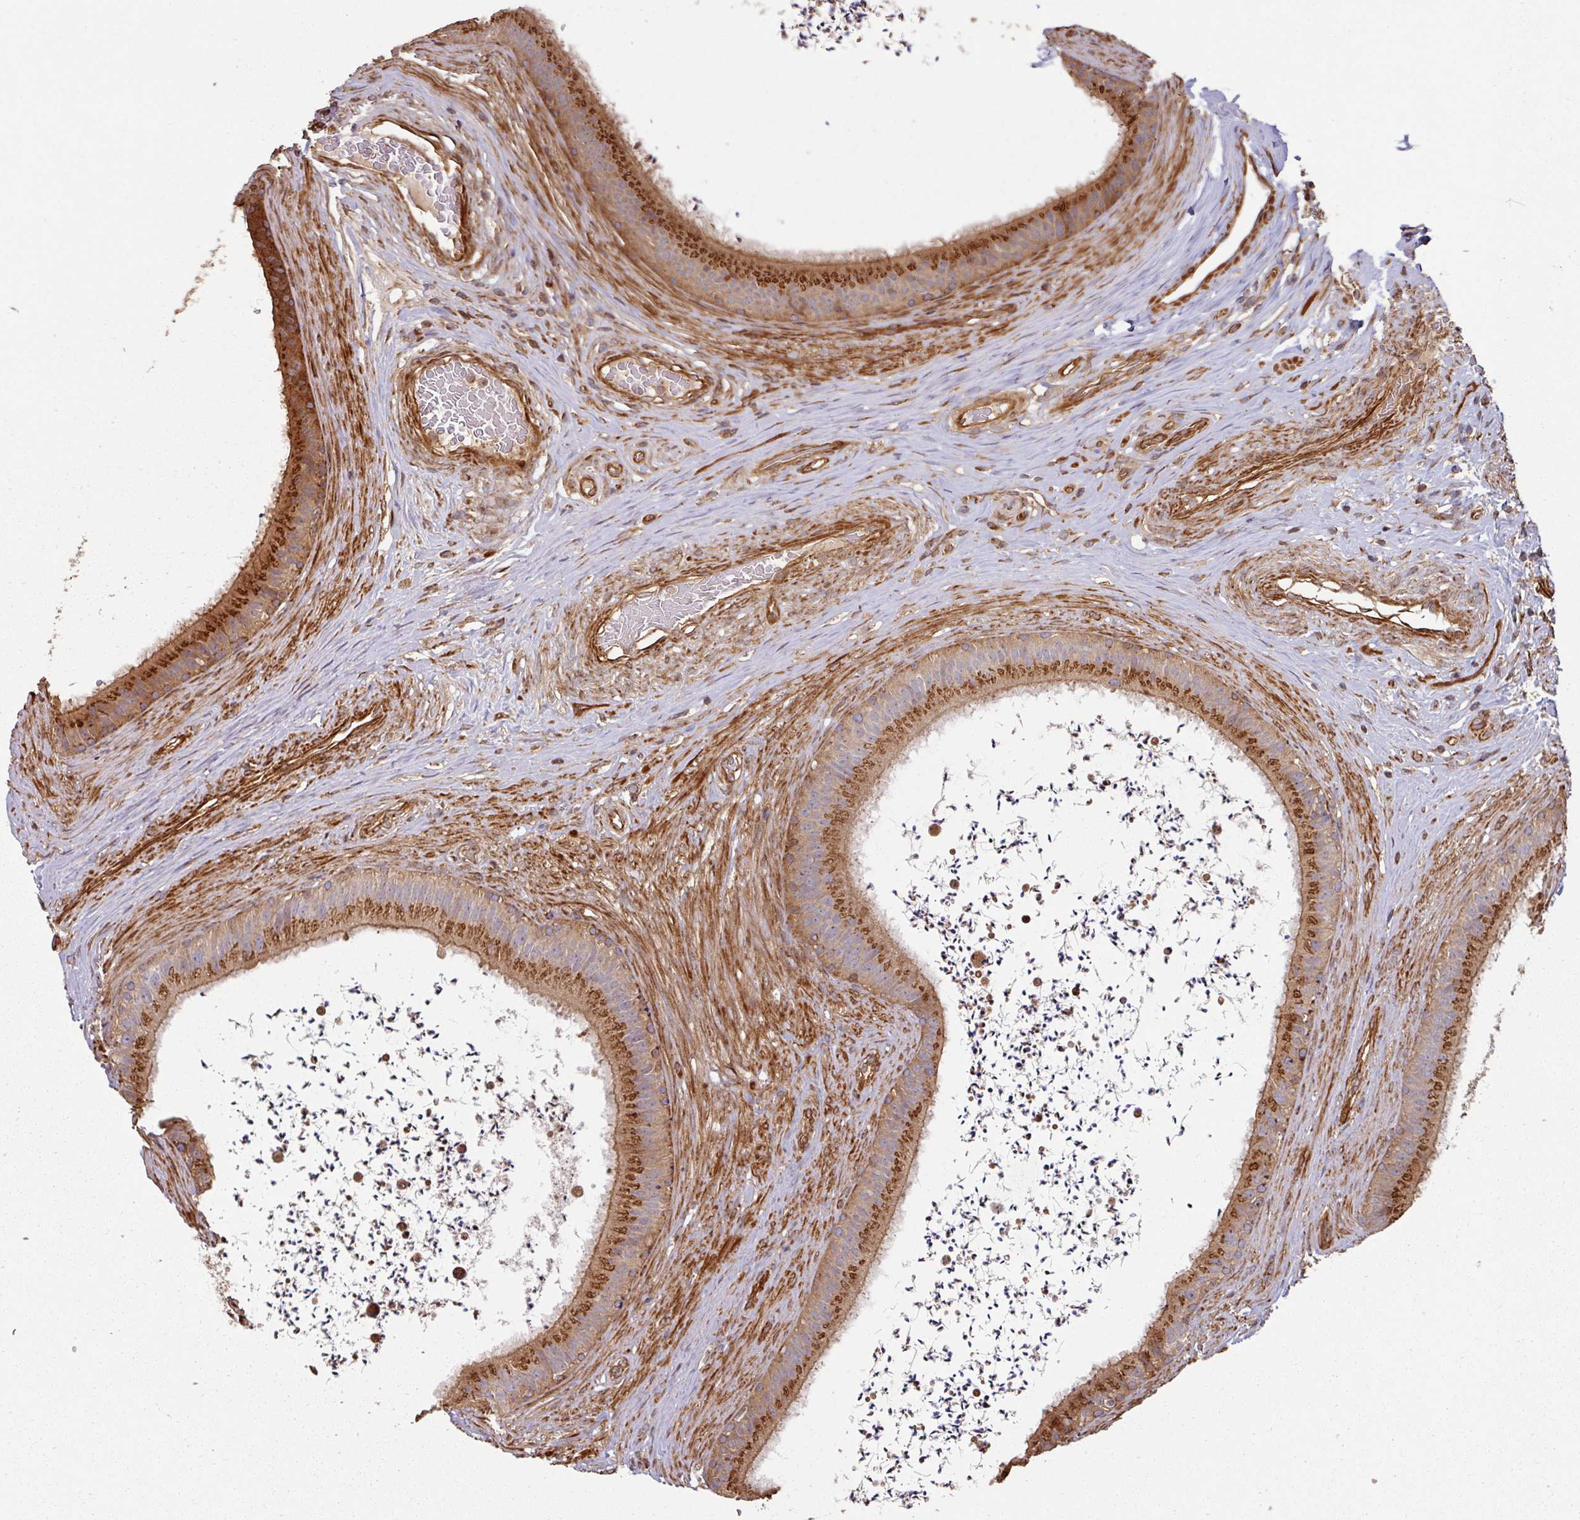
{"staining": {"intensity": "strong", "quantity": ">75%", "location": "cytoplasmic/membranous"}, "tissue": "epididymis", "cell_type": "Glandular cells", "image_type": "normal", "snomed": [{"axis": "morphology", "description": "Normal tissue, NOS"}, {"axis": "topography", "description": "Testis"}, {"axis": "topography", "description": "Epididymis"}], "caption": "A histopathology image of human epididymis stained for a protein exhibits strong cytoplasmic/membranous brown staining in glandular cells.", "gene": "SIK1", "patient": {"sex": "male", "age": 41}}